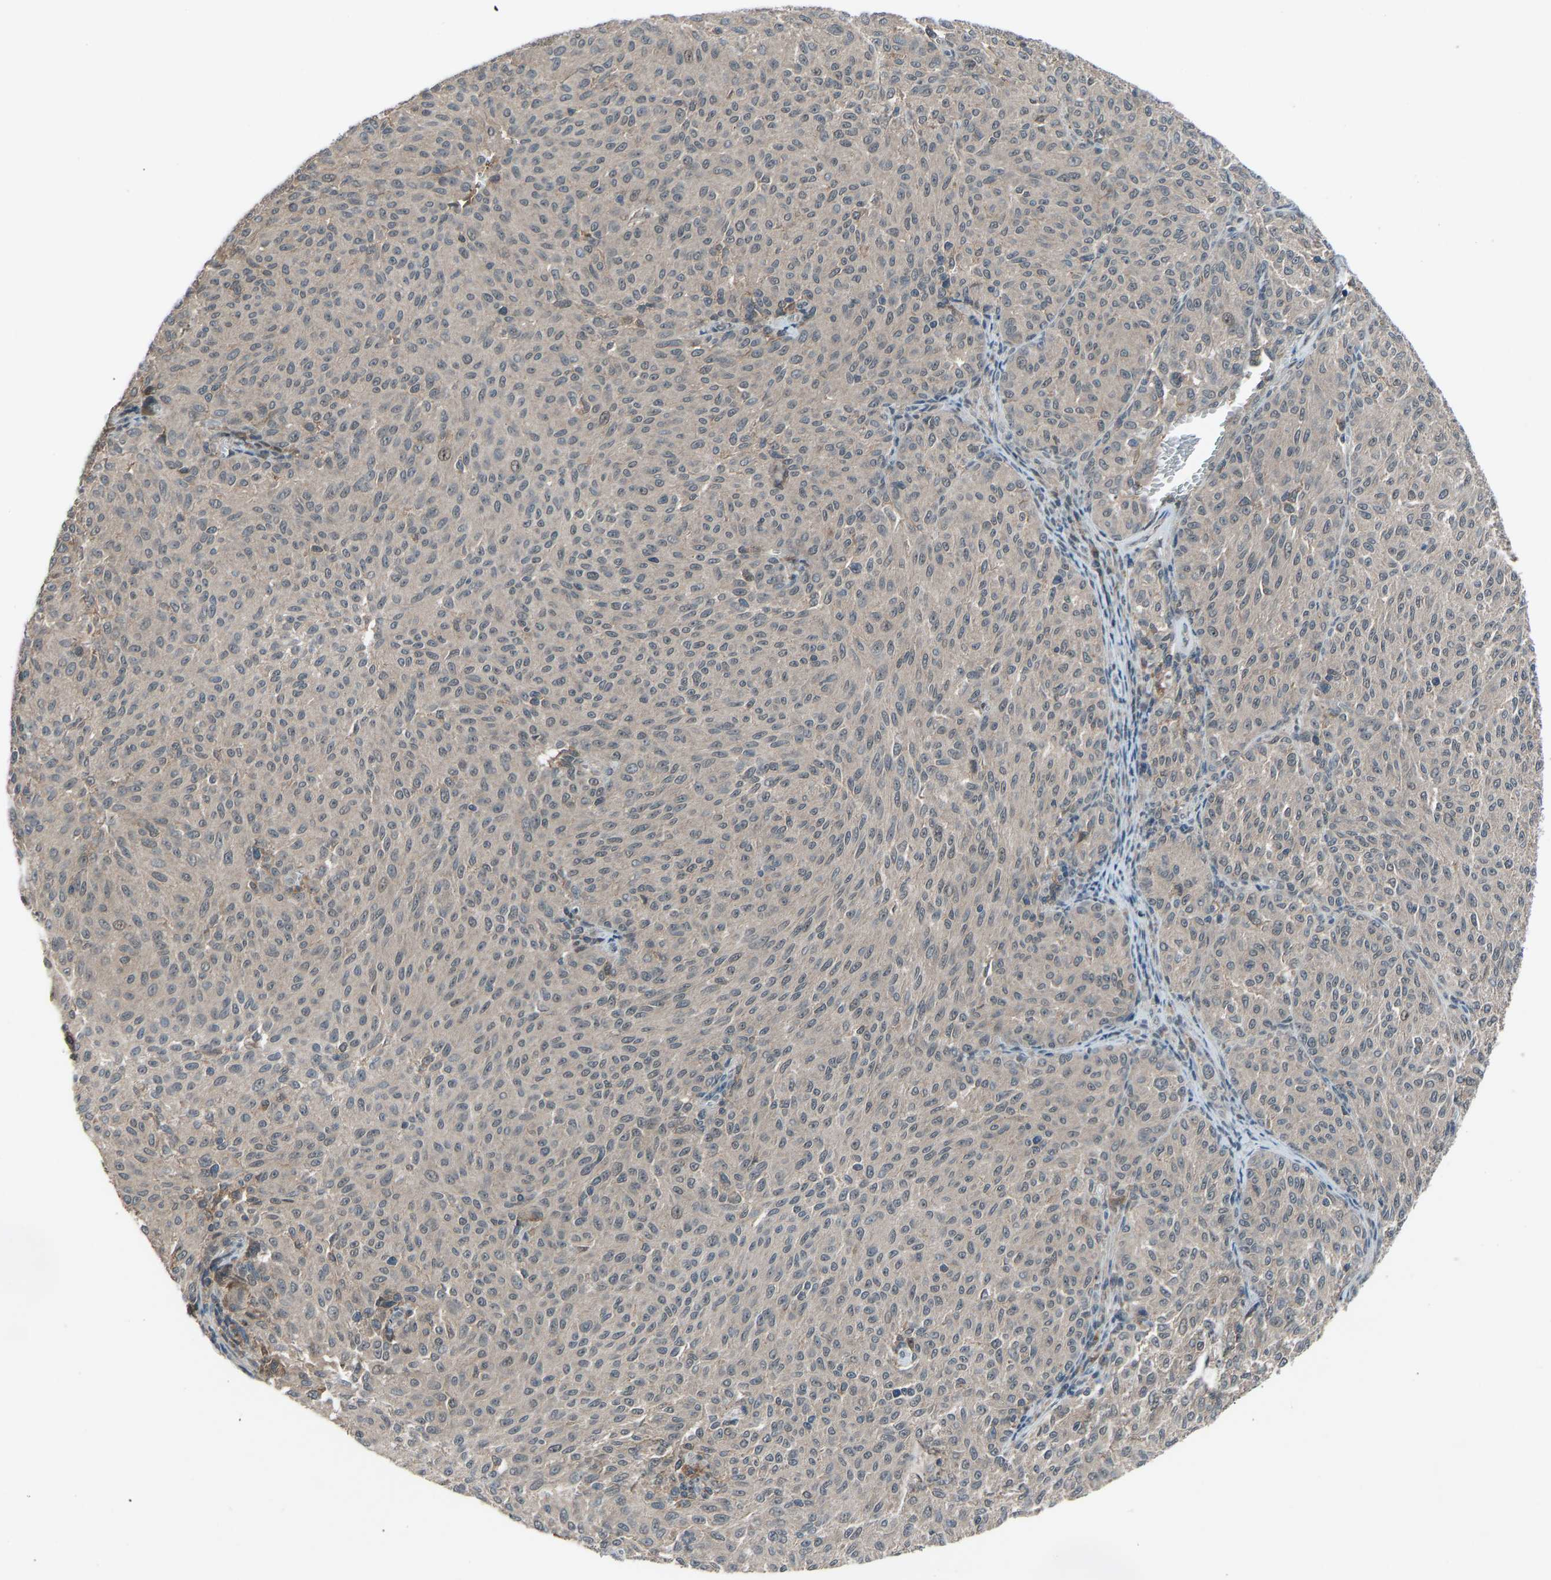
{"staining": {"intensity": "negative", "quantity": "none", "location": "none"}, "tissue": "melanoma", "cell_type": "Tumor cells", "image_type": "cancer", "snomed": [{"axis": "morphology", "description": "Malignant melanoma, NOS"}, {"axis": "topography", "description": "Skin"}], "caption": "Protein analysis of melanoma exhibits no significant expression in tumor cells.", "gene": "SLC43A1", "patient": {"sex": "female", "age": 72}}